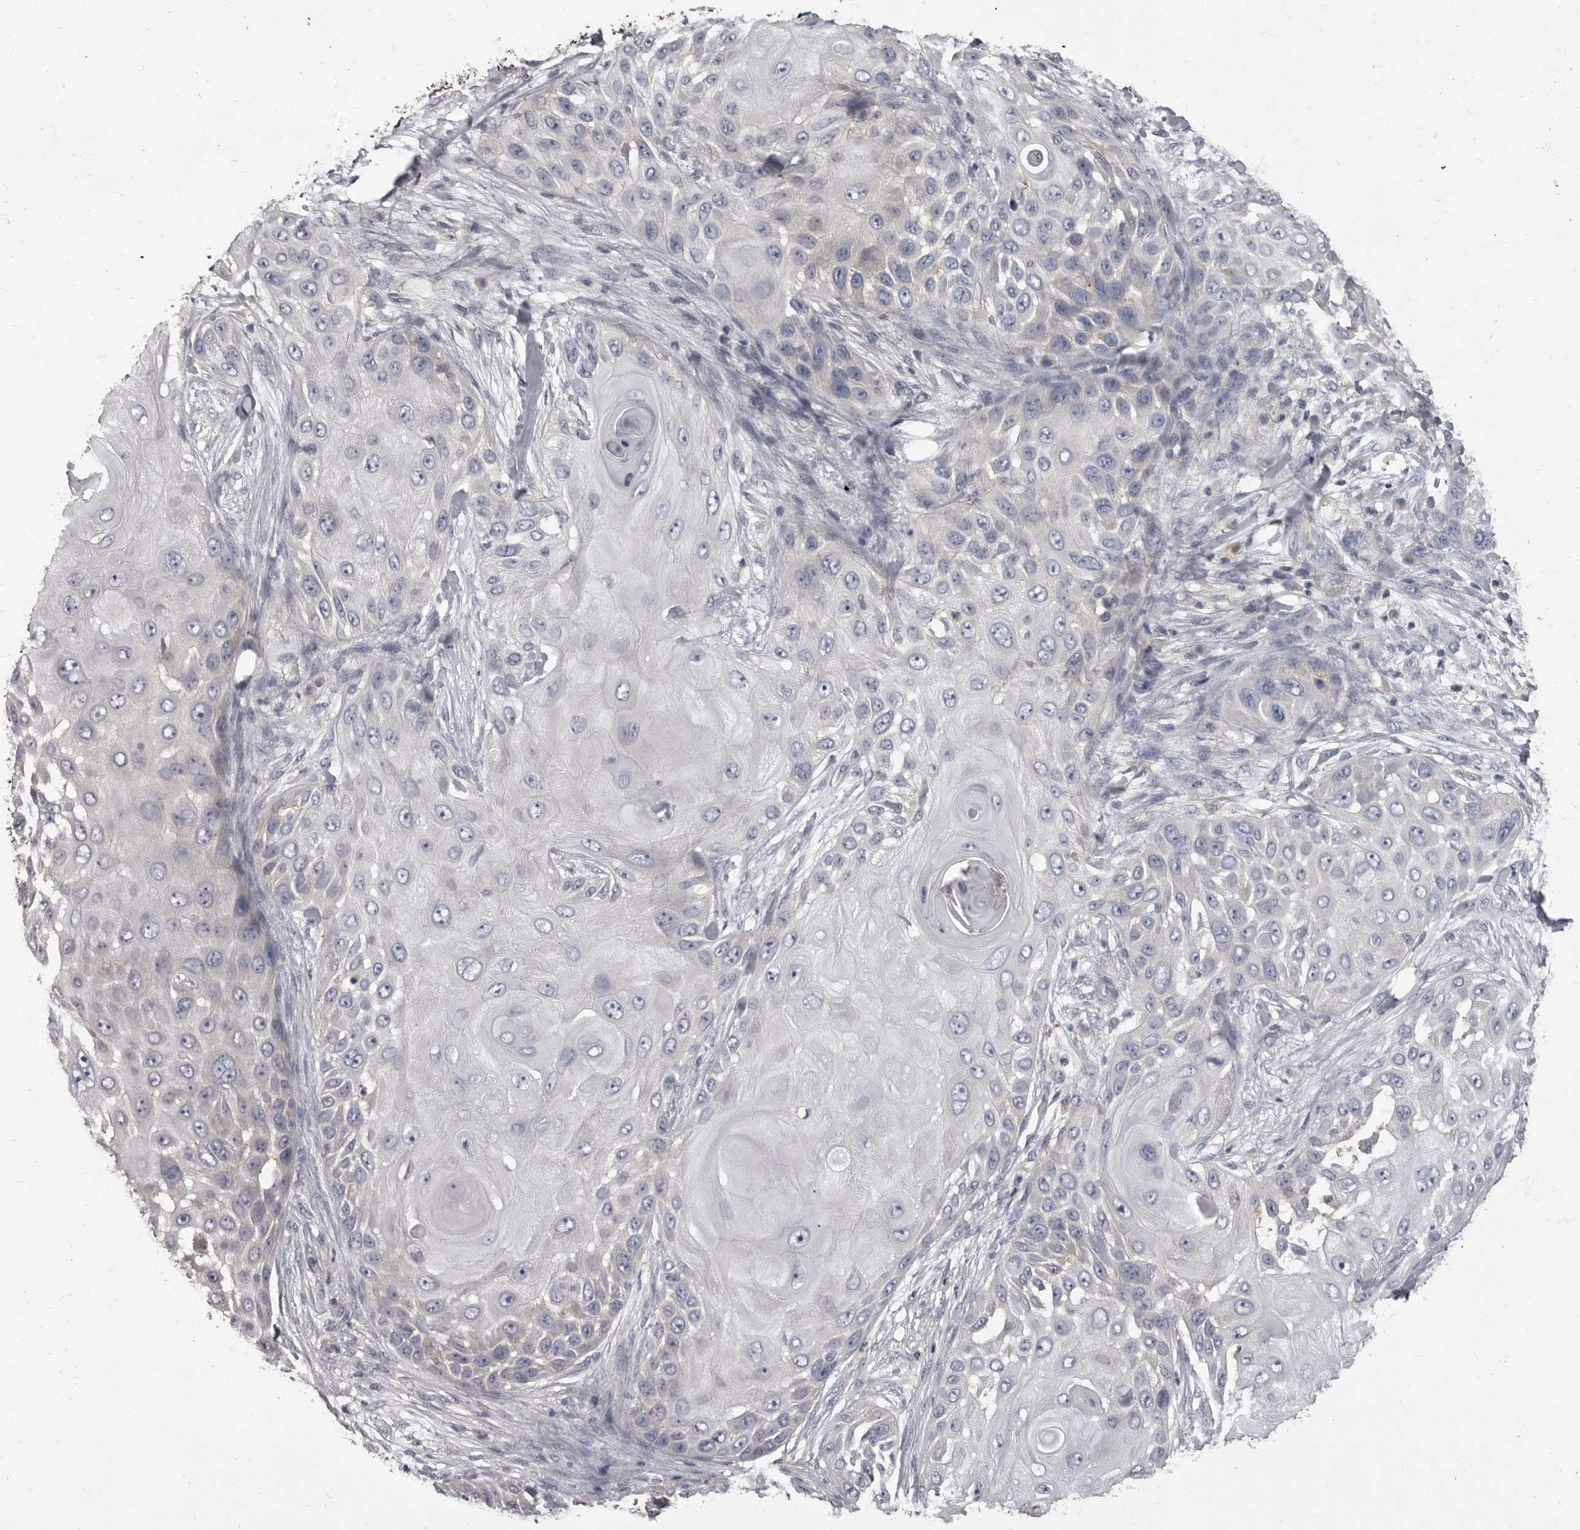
{"staining": {"intensity": "negative", "quantity": "none", "location": "none"}, "tissue": "skin cancer", "cell_type": "Tumor cells", "image_type": "cancer", "snomed": [{"axis": "morphology", "description": "Squamous cell carcinoma, NOS"}, {"axis": "topography", "description": "Skin"}], "caption": "Tumor cells show no significant protein staining in skin cancer.", "gene": "APEH", "patient": {"sex": "female", "age": 44}}